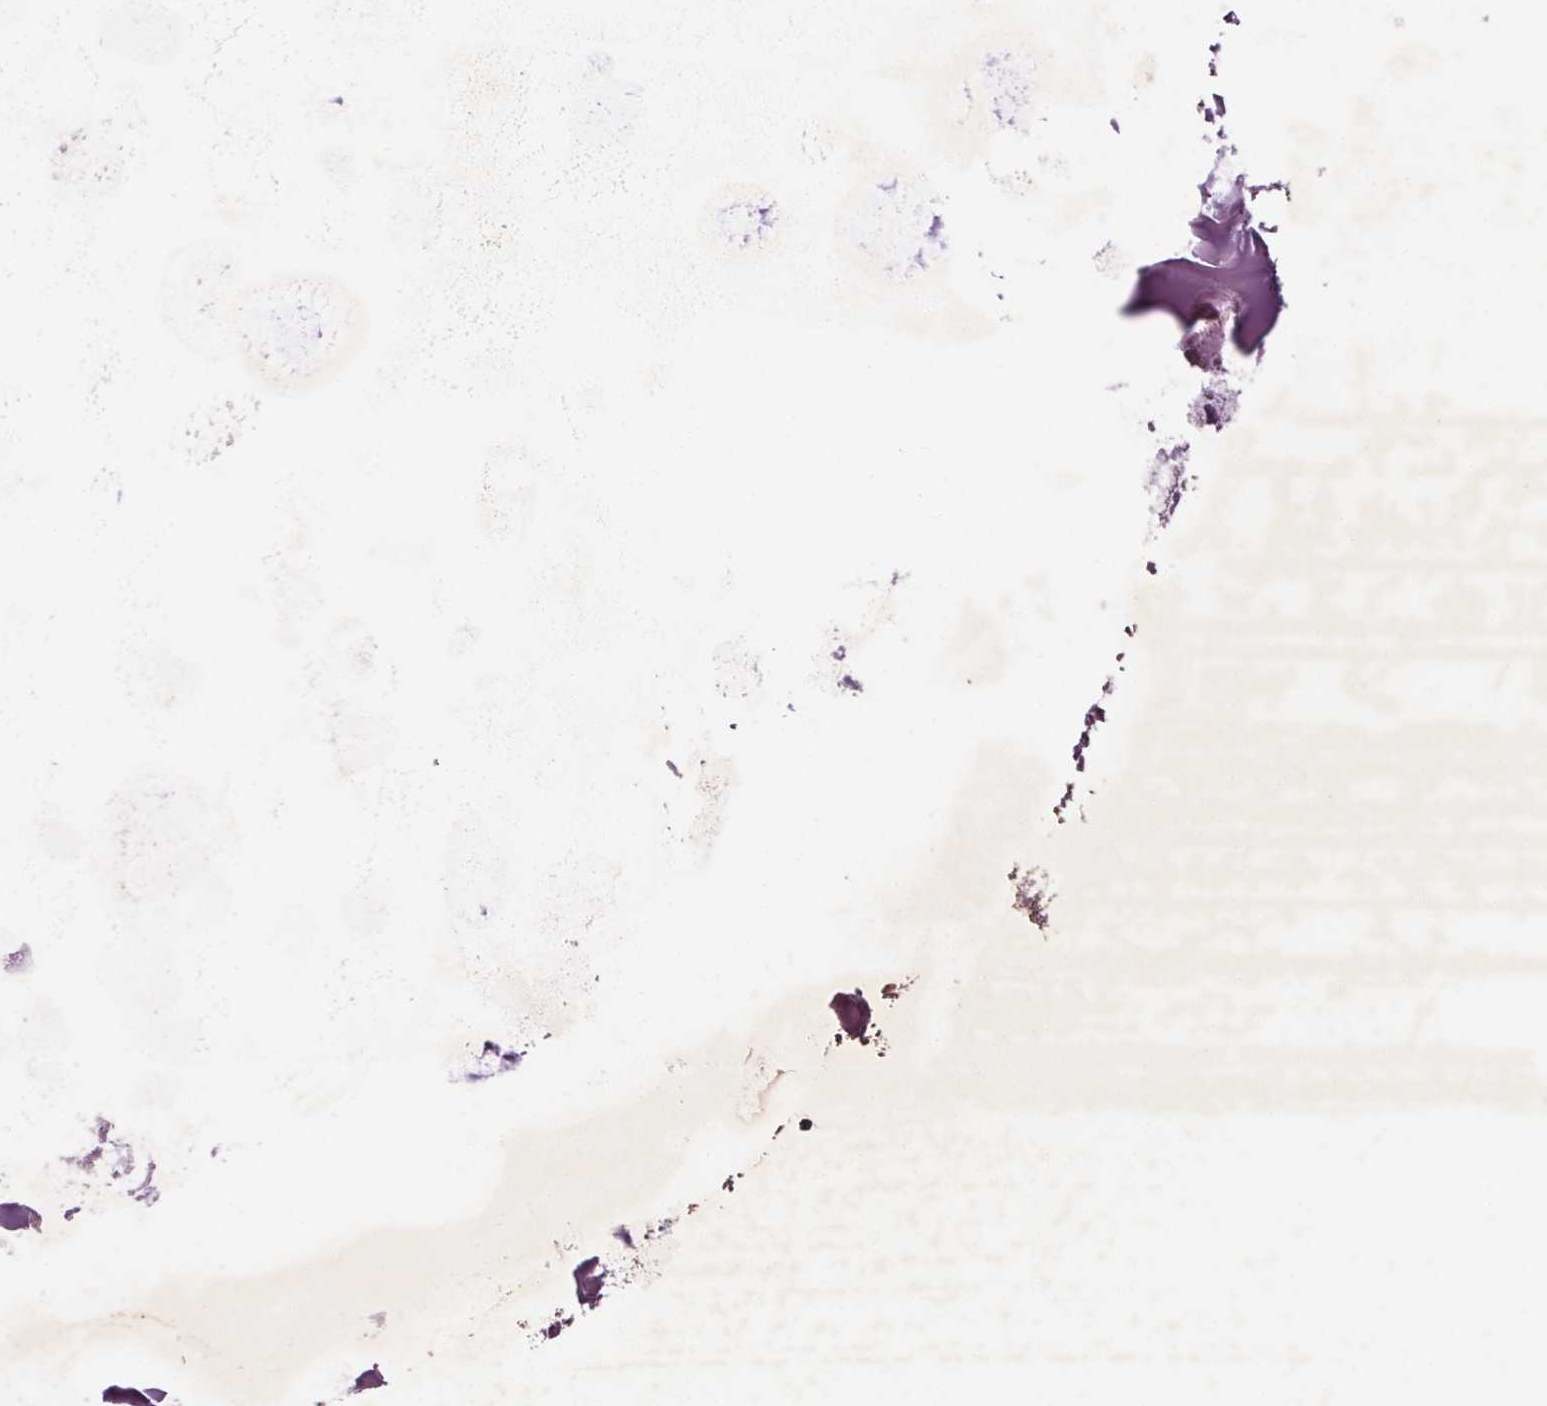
{"staining": {"intensity": "negative", "quantity": "none", "location": "none"}, "tissue": "adipose tissue", "cell_type": "Adipocytes", "image_type": "normal", "snomed": [{"axis": "morphology", "description": "Normal tissue, NOS"}, {"axis": "morphology", "description": "Squamous cell carcinoma, NOS"}, {"axis": "topography", "description": "Cartilage tissue"}, {"axis": "topography", "description": "Bronchus"}, {"axis": "topography", "description": "Lung"}], "caption": "Immunohistochemical staining of unremarkable human adipose tissue demonstrates no significant staining in adipocytes.", "gene": "BHLHE22", "patient": {"sex": "male", "age": 66}}